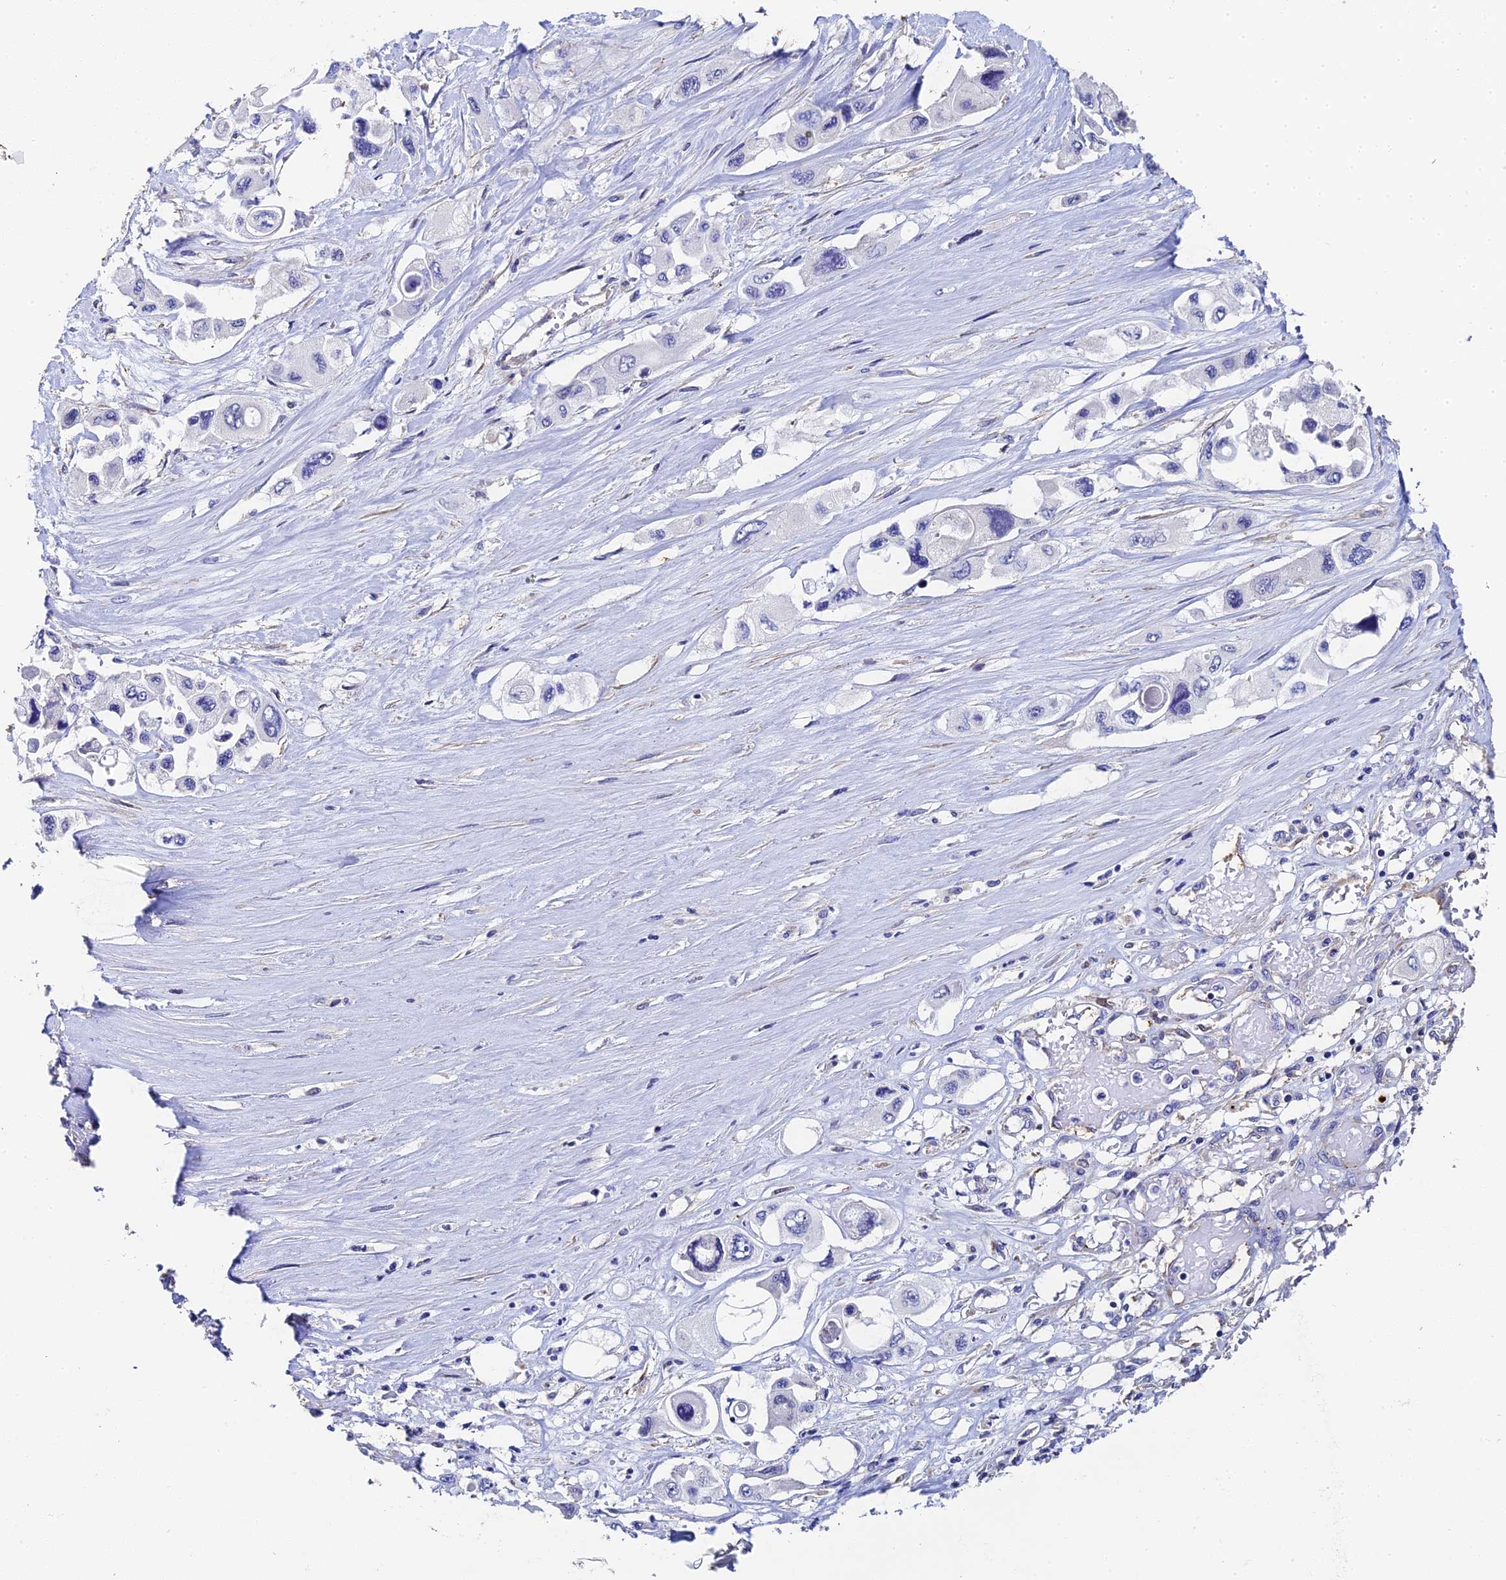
{"staining": {"intensity": "negative", "quantity": "none", "location": "none"}, "tissue": "pancreatic cancer", "cell_type": "Tumor cells", "image_type": "cancer", "snomed": [{"axis": "morphology", "description": "Adenocarcinoma, NOS"}, {"axis": "topography", "description": "Pancreas"}], "caption": "The IHC image has no significant staining in tumor cells of adenocarcinoma (pancreatic) tissue. The staining was performed using DAB (3,3'-diaminobenzidine) to visualize the protein expression in brown, while the nuclei were stained in blue with hematoxylin (Magnification: 20x).", "gene": "ENSG00000268674", "patient": {"sex": "male", "age": 92}}